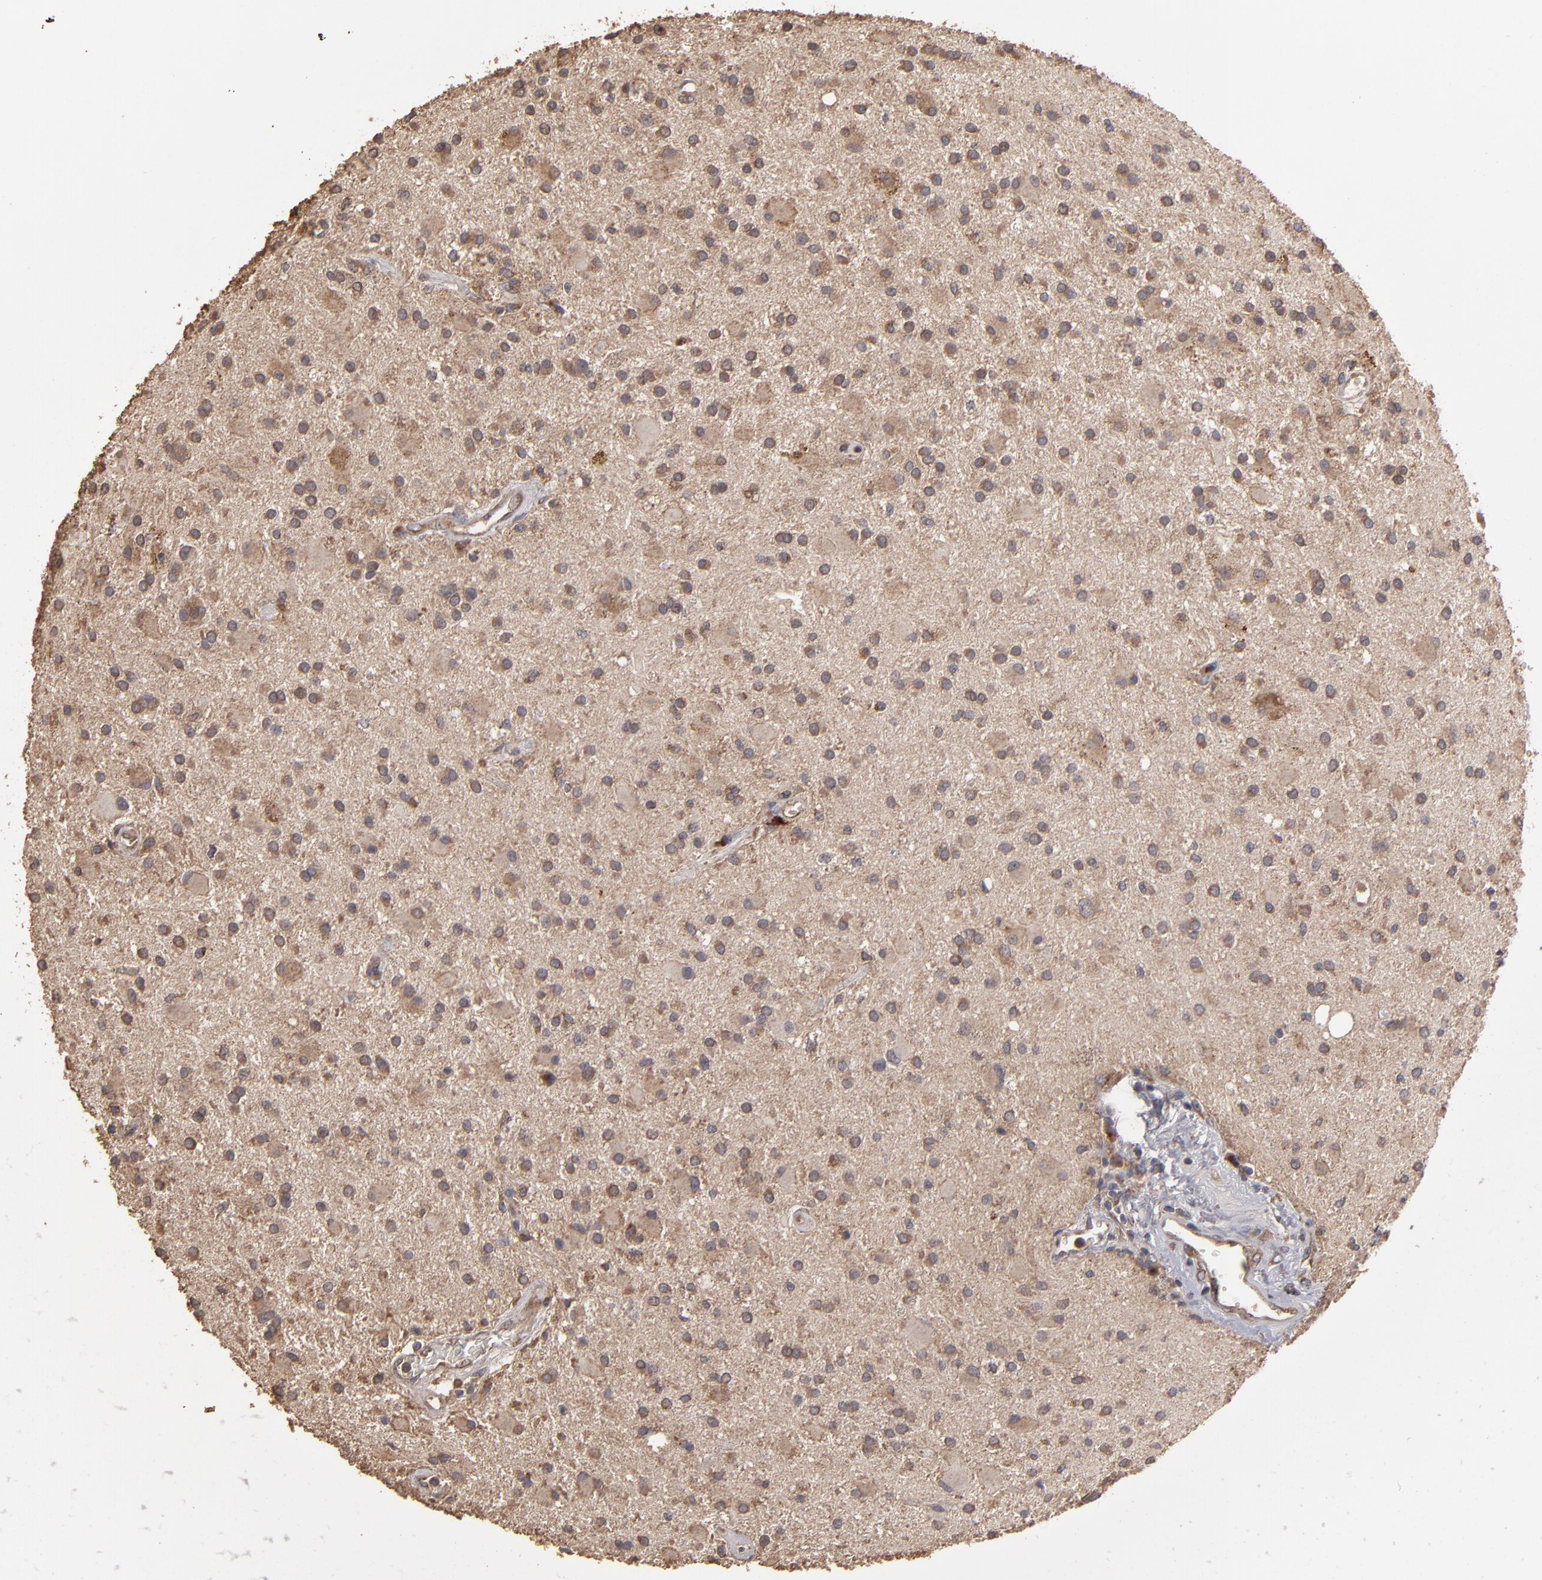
{"staining": {"intensity": "moderate", "quantity": ">75%", "location": "cytoplasmic/membranous"}, "tissue": "glioma", "cell_type": "Tumor cells", "image_type": "cancer", "snomed": [{"axis": "morphology", "description": "Glioma, malignant, Low grade"}, {"axis": "topography", "description": "Brain"}], "caption": "IHC micrograph of neoplastic tissue: glioma stained using immunohistochemistry demonstrates medium levels of moderate protein expression localized specifically in the cytoplasmic/membranous of tumor cells, appearing as a cytoplasmic/membranous brown color.", "gene": "MMP2", "patient": {"sex": "male", "age": 58}}